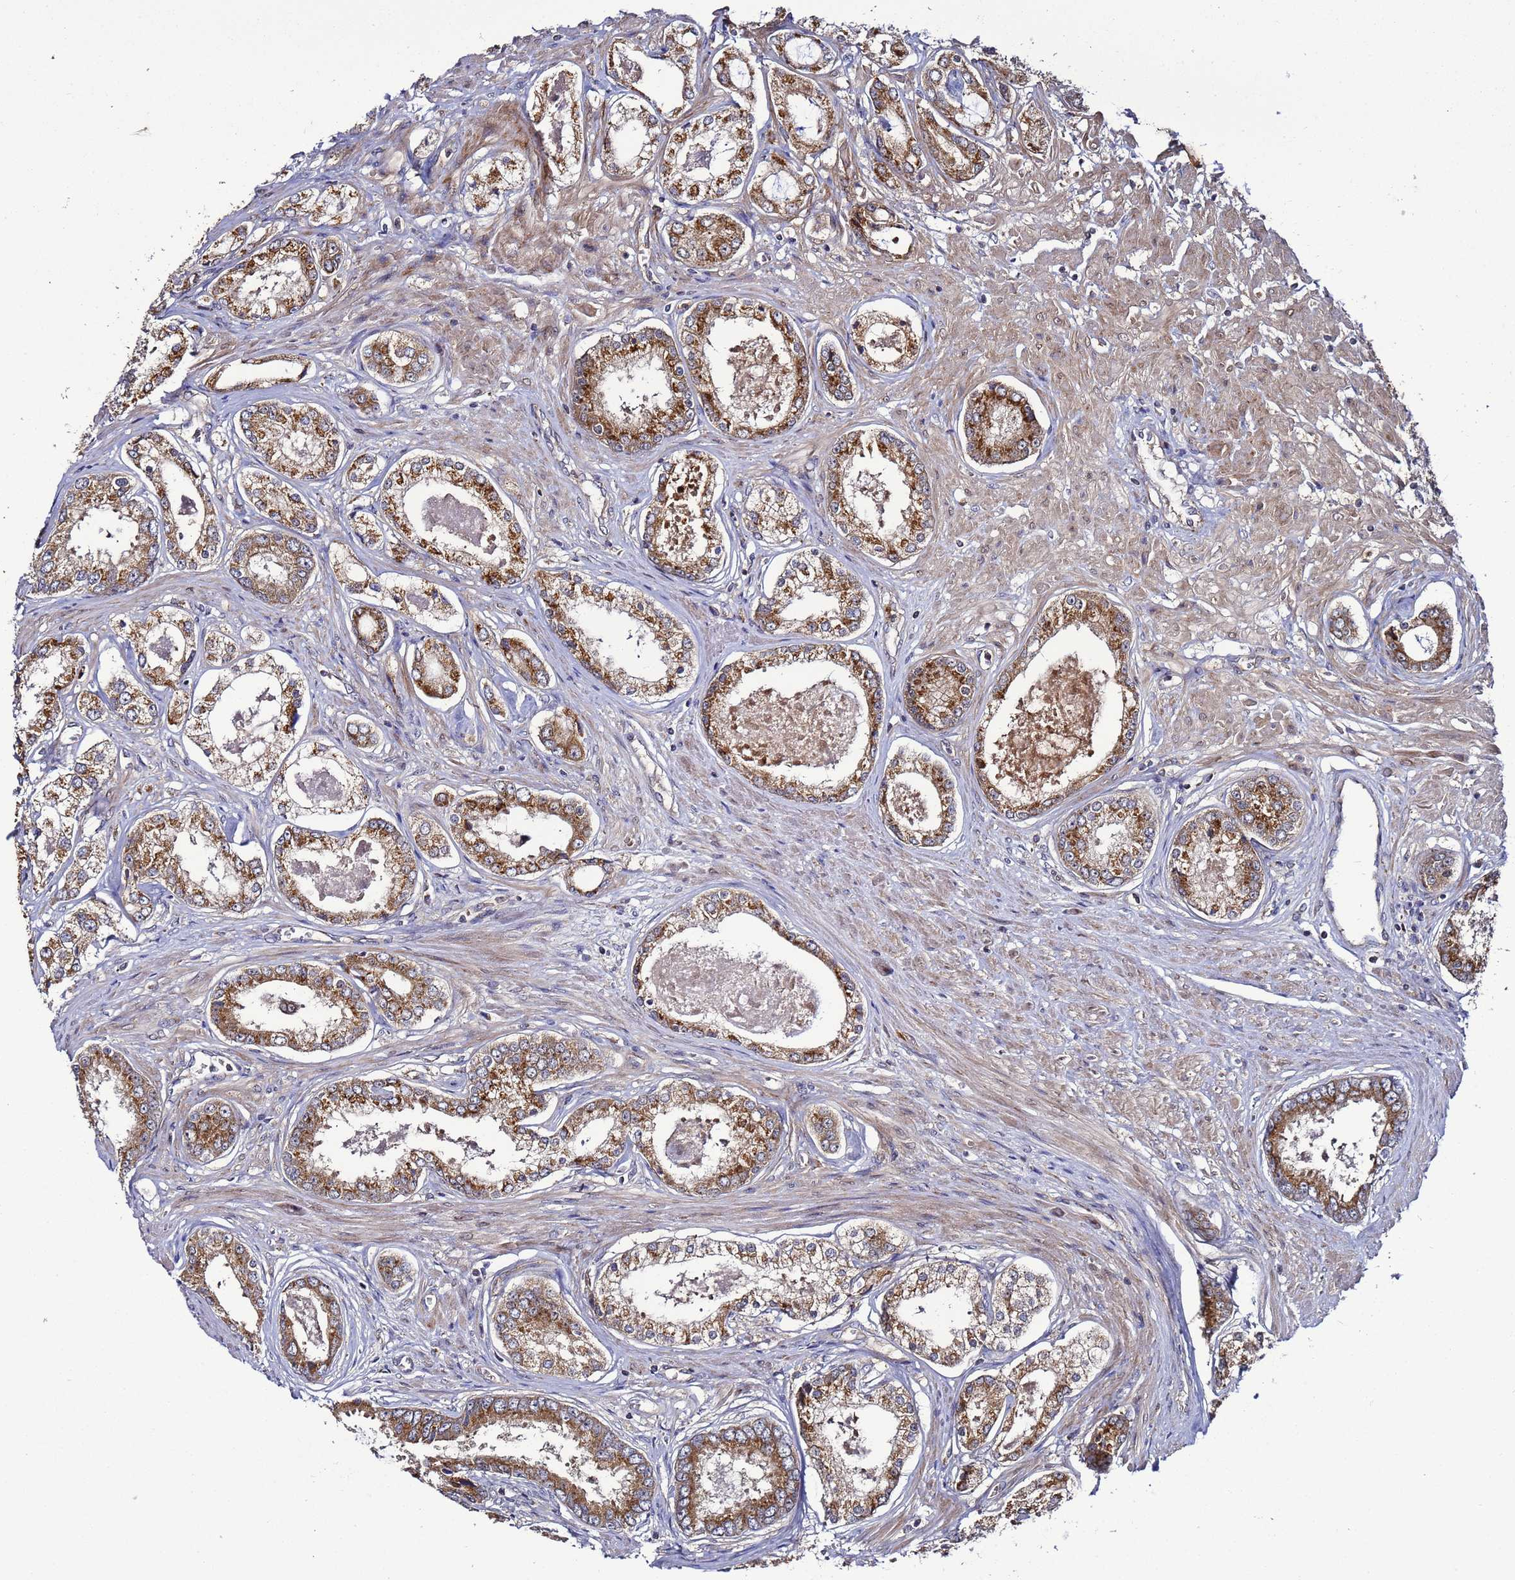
{"staining": {"intensity": "strong", "quantity": ">75%", "location": "cytoplasmic/membranous"}, "tissue": "prostate cancer", "cell_type": "Tumor cells", "image_type": "cancer", "snomed": [{"axis": "morphology", "description": "Adenocarcinoma, Low grade"}, {"axis": "topography", "description": "Prostate"}], "caption": "Protein expression by immunohistochemistry displays strong cytoplasmic/membranous positivity in approximately >75% of tumor cells in low-grade adenocarcinoma (prostate). (Stains: DAB (3,3'-diaminobenzidine) in brown, nuclei in blue, Microscopy: brightfield microscopy at high magnification).", "gene": "TMEM176B", "patient": {"sex": "male", "age": 68}}